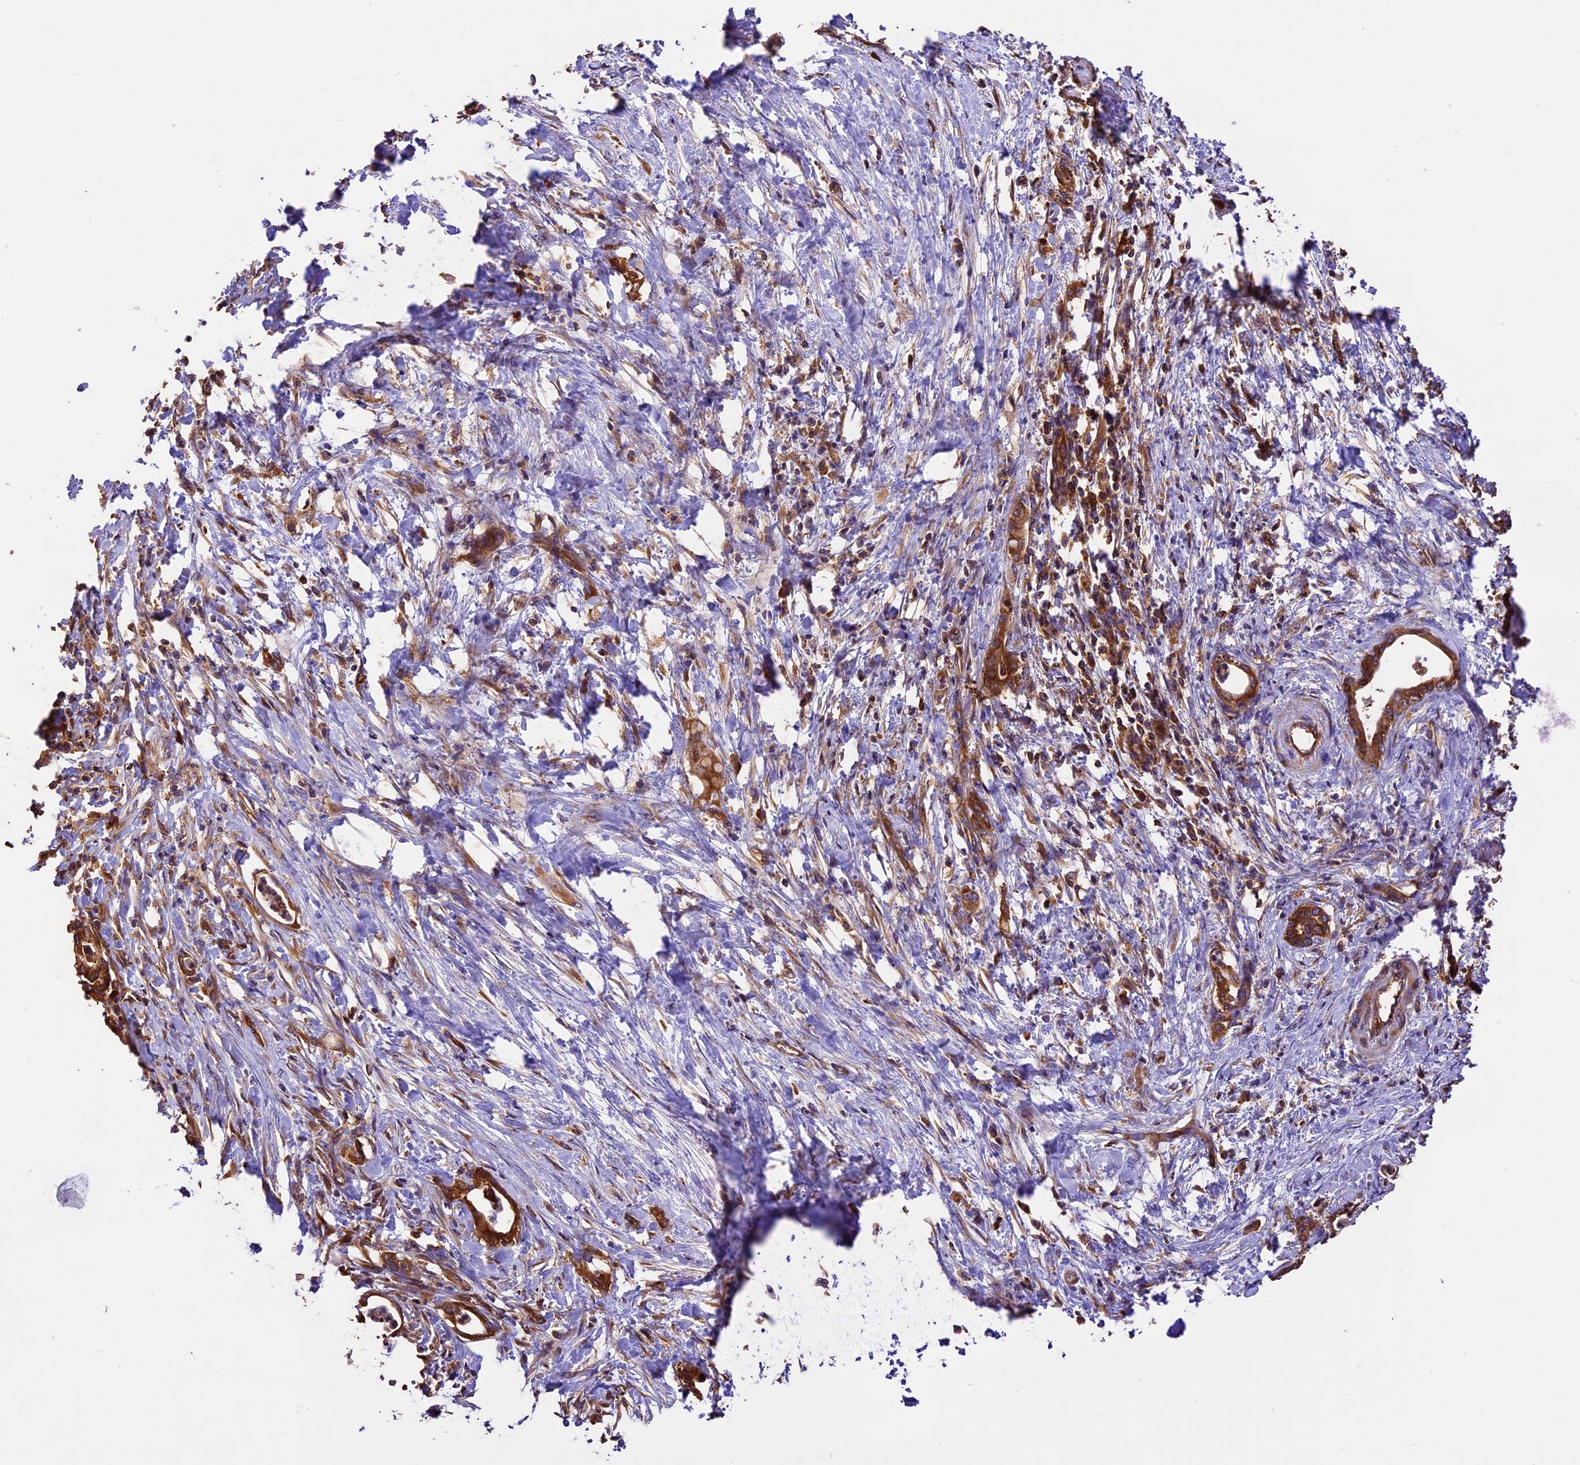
{"staining": {"intensity": "moderate", "quantity": ">75%", "location": "cytoplasmic/membranous"}, "tissue": "pancreatic cancer", "cell_type": "Tumor cells", "image_type": "cancer", "snomed": [{"axis": "morphology", "description": "Adenocarcinoma, NOS"}, {"axis": "topography", "description": "Pancreas"}], "caption": "An IHC histopathology image of neoplastic tissue is shown. Protein staining in brown highlights moderate cytoplasmic/membranous positivity in adenocarcinoma (pancreatic) within tumor cells.", "gene": "KARS1", "patient": {"sex": "female", "age": 55}}